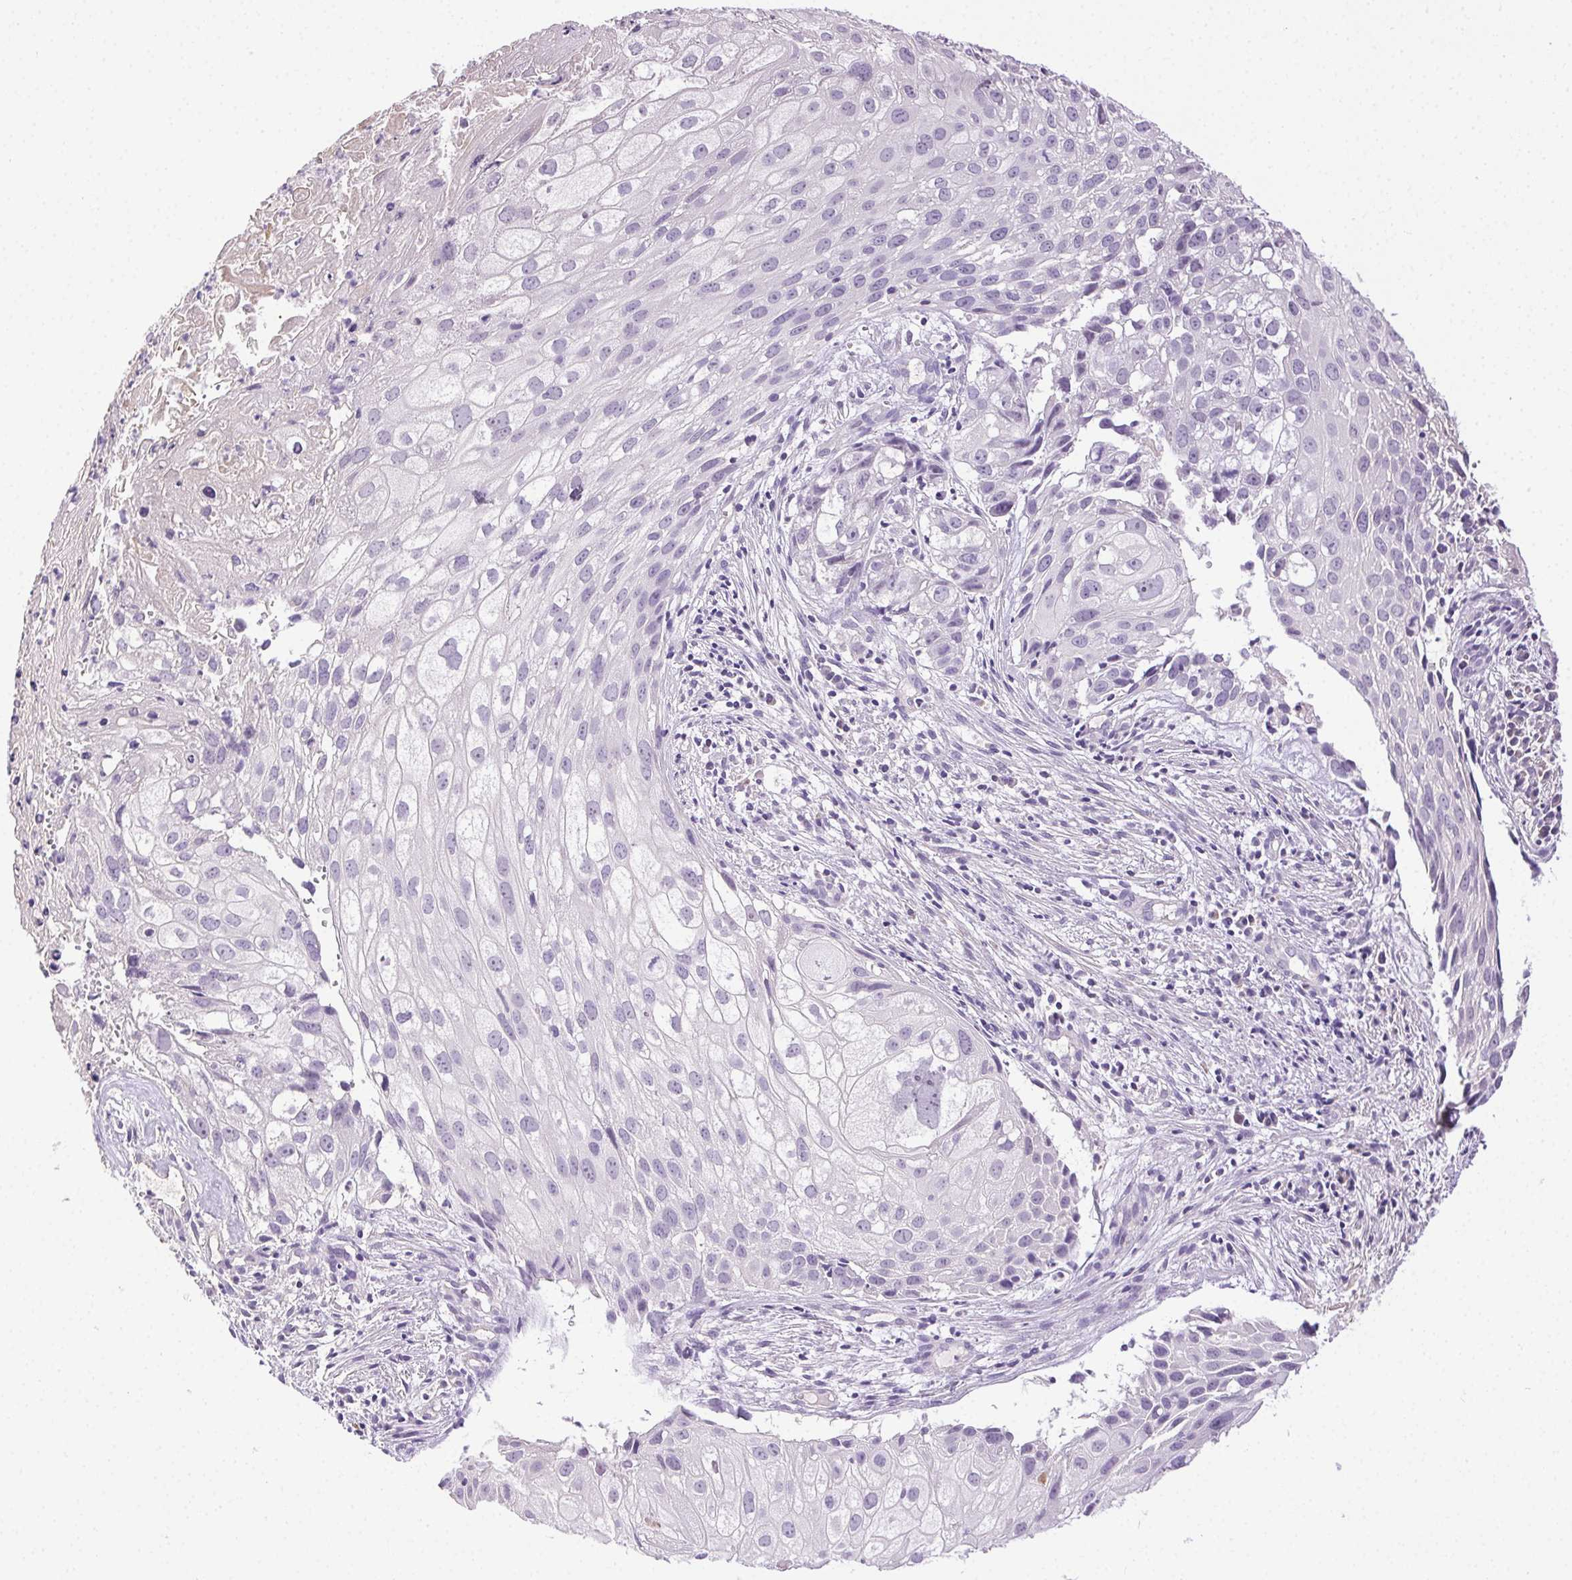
{"staining": {"intensity": "negative", "quantity": "none", "location": "none"}, "tissue": "cervical cancer", "cell_type": "Tumor cells", "image_type": "cancer", "snomed": [{"axis": "morphology", "description": "Squamous cell carcinoma, NOS"}, {"axis": "topography", "description": "Cervix"}], "caption": "Immunohistochemistry (IHC) histopathology image of cervical cancer stained for a protein (brown), which shows no positivity in tumor cells.", "gene": "SYCE2", "patient": {"sex": "female", "age": 53}}